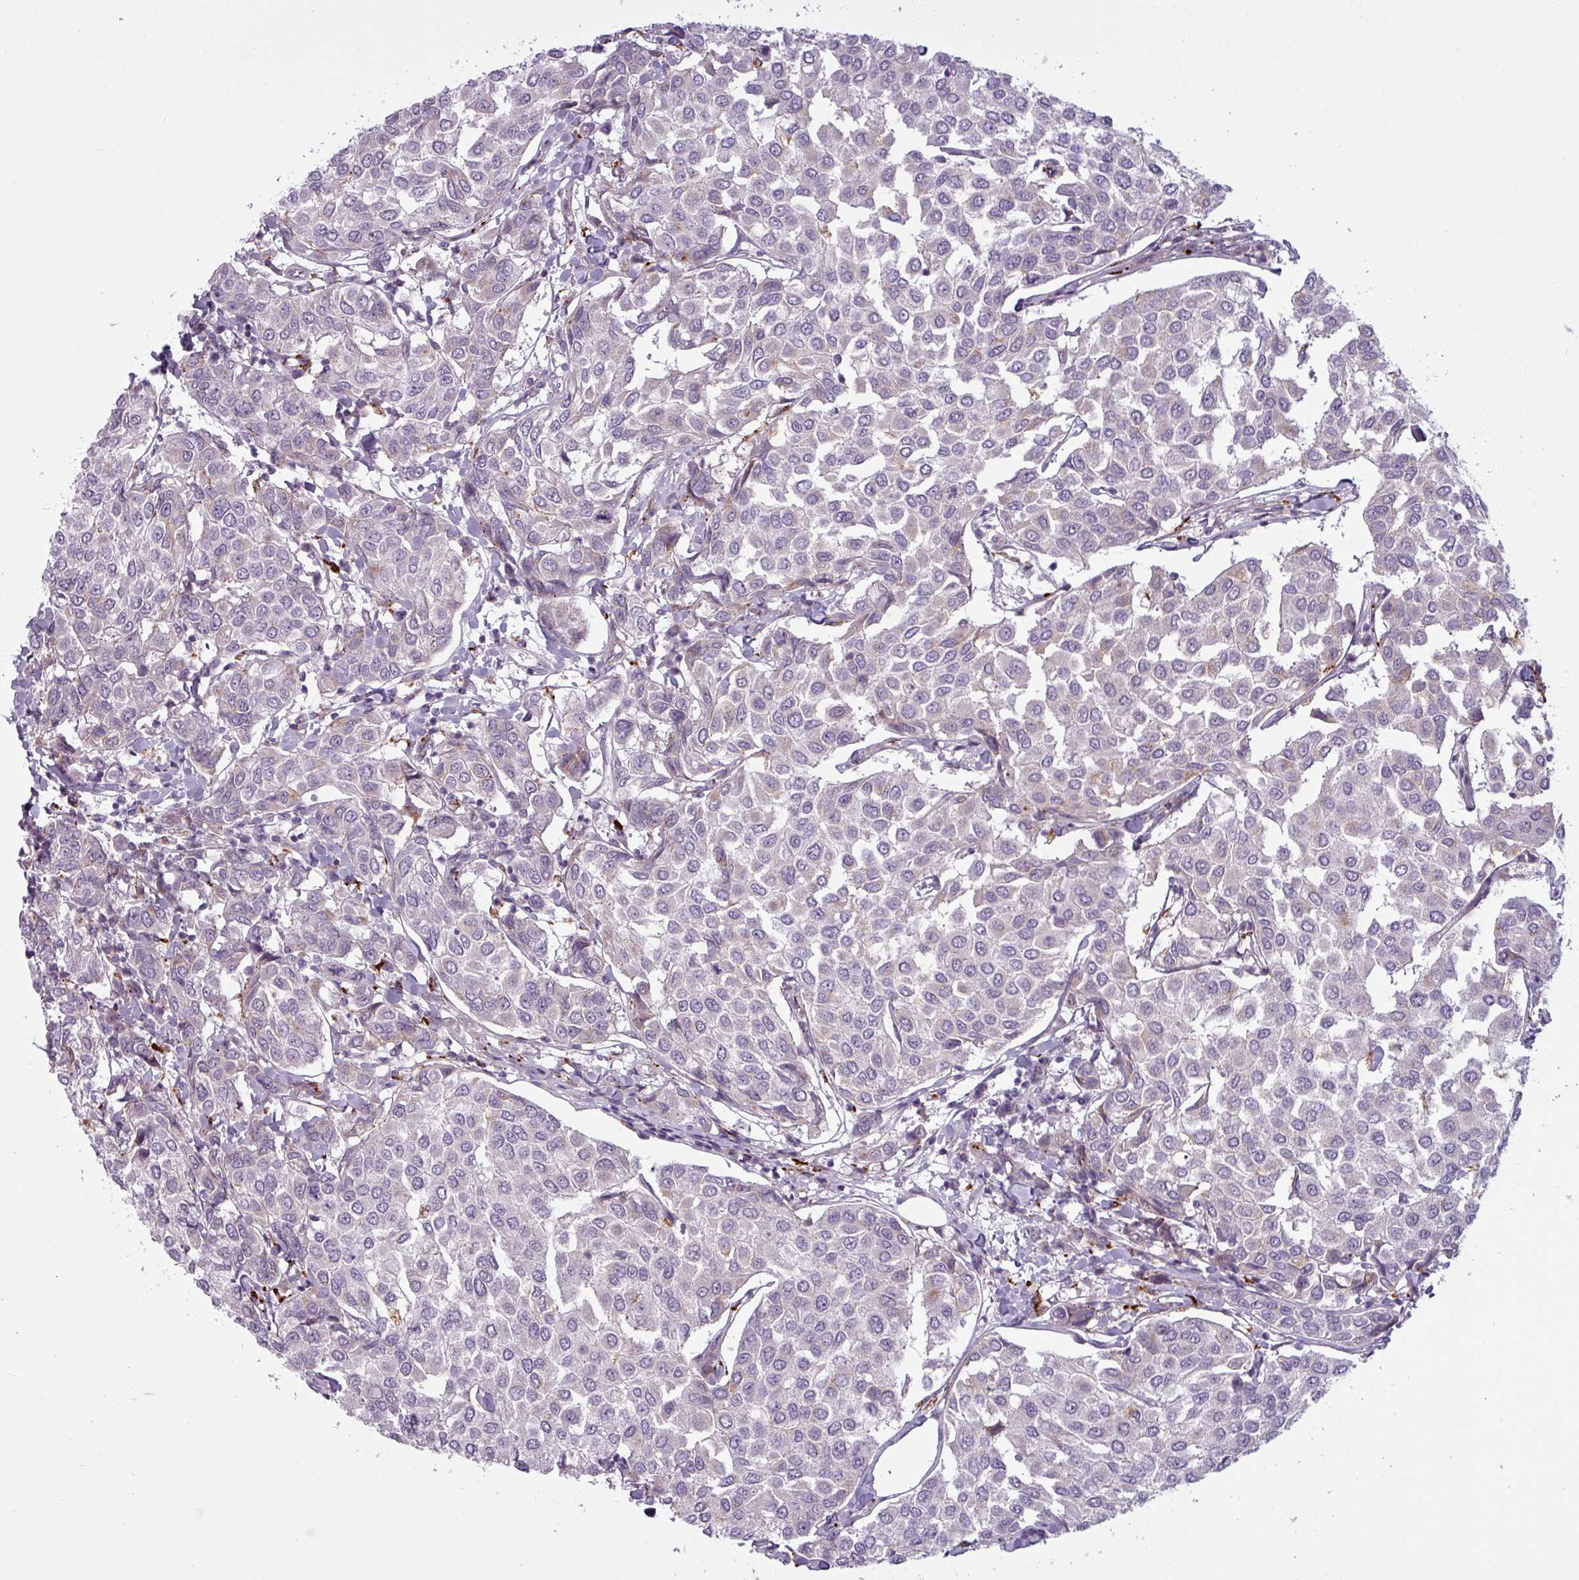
{"staining": {"intensity": "negative", "quantity": "none", "location": "none"}, "tissue": "breast cancer", "cell_type": "Tumor cells", "image_type": "cancer", "snomed": [{"axis": "morphology", "description": "Duct carcinoma"}, {"axis": "topography", "description": "Breast"}], "caption": "Micrograph shows no protein expression in tumor cells of invasive ductal carcinoma (breast) tissue.", "gene": "MAP7D2", "patient": {"sex": "female", "age": 55}}